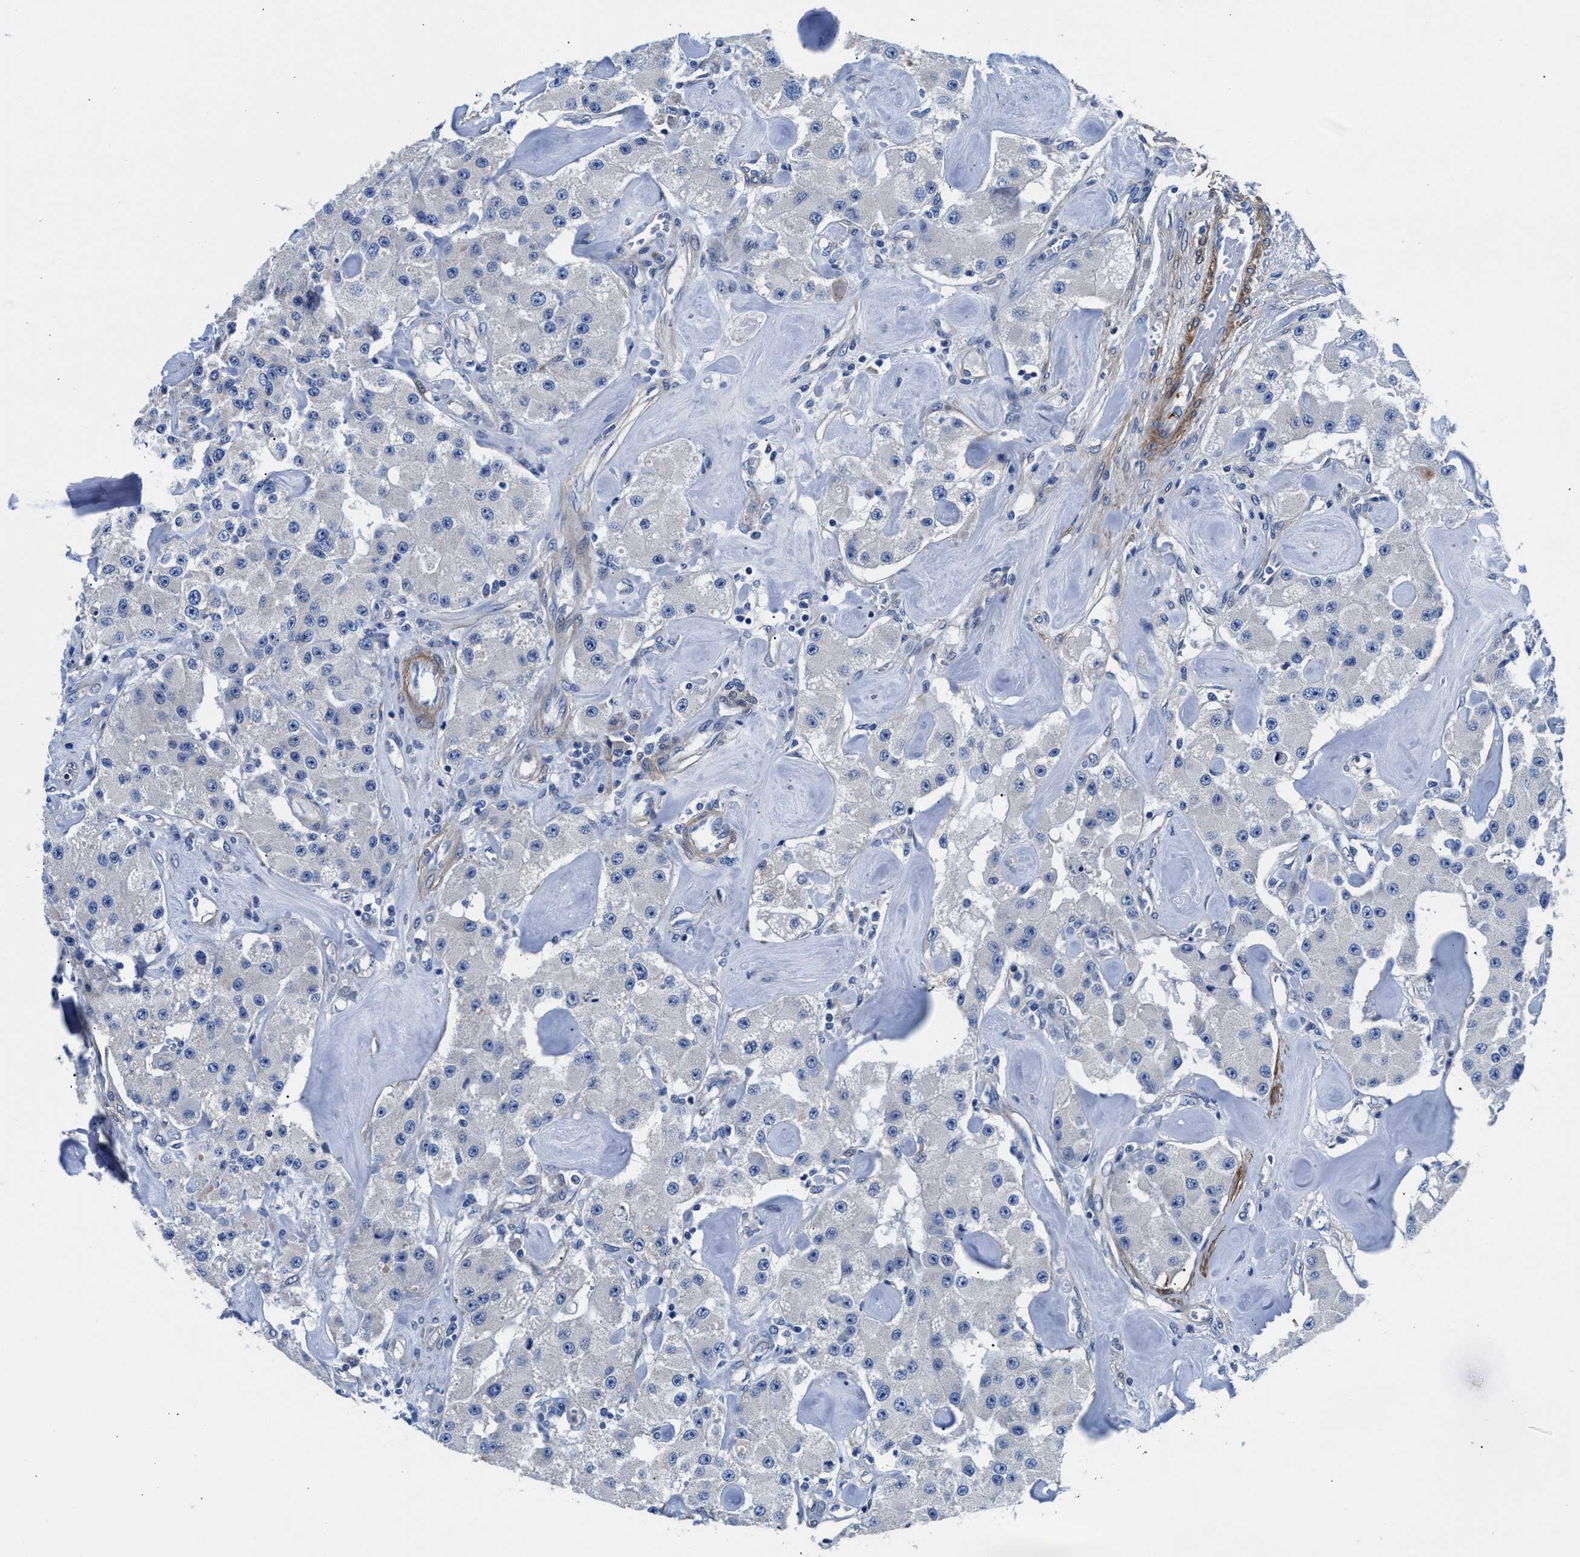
{"staining": {"intensity": "negative", "quantity": "none", "location": "none"}, "tissue": "carcinoid", "cell_type": "Tumor cells", "image_type": "cancer", "snomed": [{"axis": "morphology", "description": "Carcinoid, malignant, NOS"}, {"axis": "topography", "description": "Pancreas"}], "caption": "Protein analysis of carcinoid (malignant) displays no significant positivity in tumor cells.", "gene": "PARG", "patient": {"sex": "male", "age": 41}}